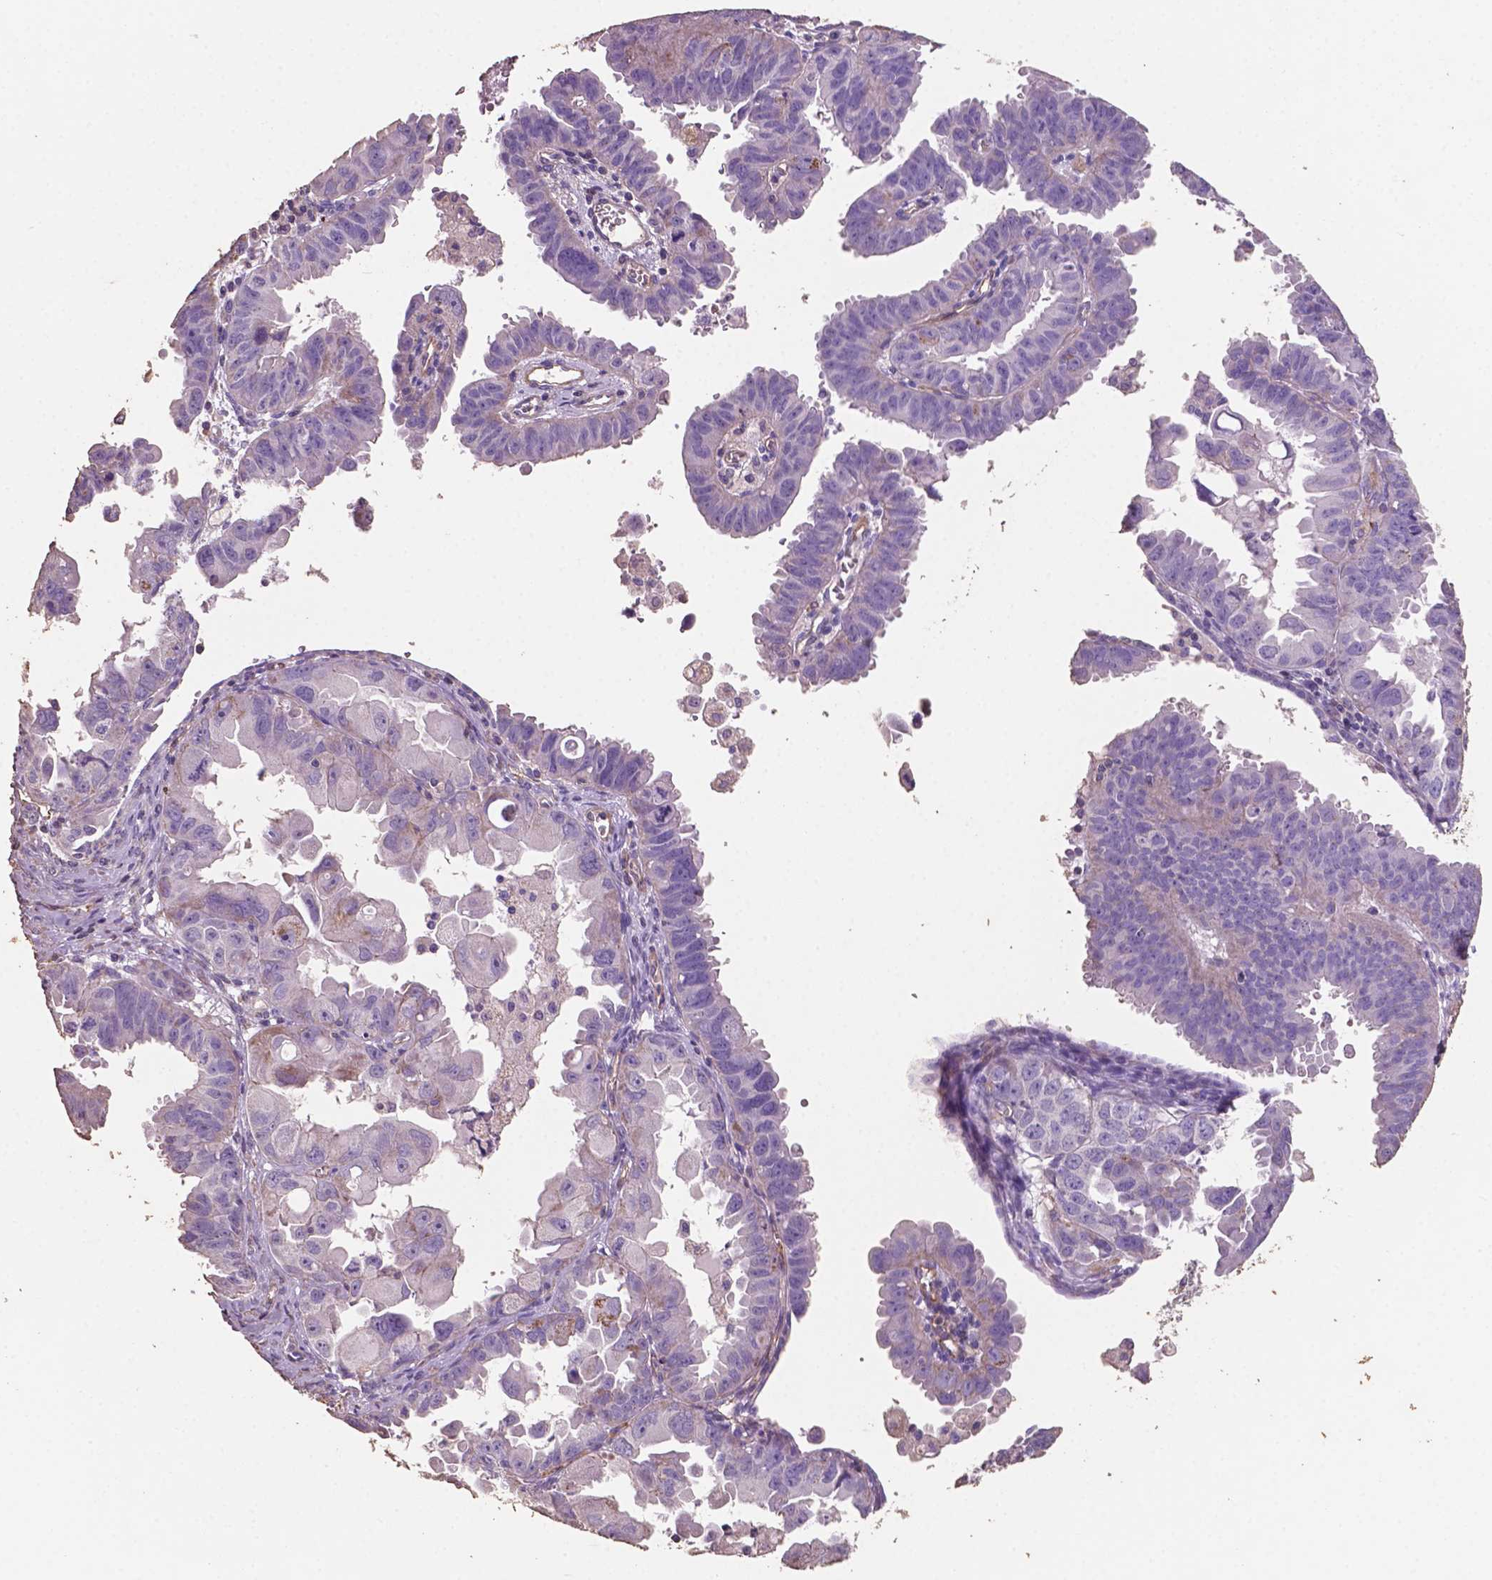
{"staining": {"intensity": "negative", "quantity": "none", "location": "none"}, "tissue": "ovarian cancer", "cell_type": "Tumor cells", "image_type": "cancer", "snomed": [{"axis": "morphology", "description": "Carcinoma, endometroid"}, {"axis": "topography", "description": "Ovary"}], "caption": "Tumor cells show no significant positivity in ovarian cancer.", "gene": "COMMD4", "patient": {"sex": "female", "age": 85}}